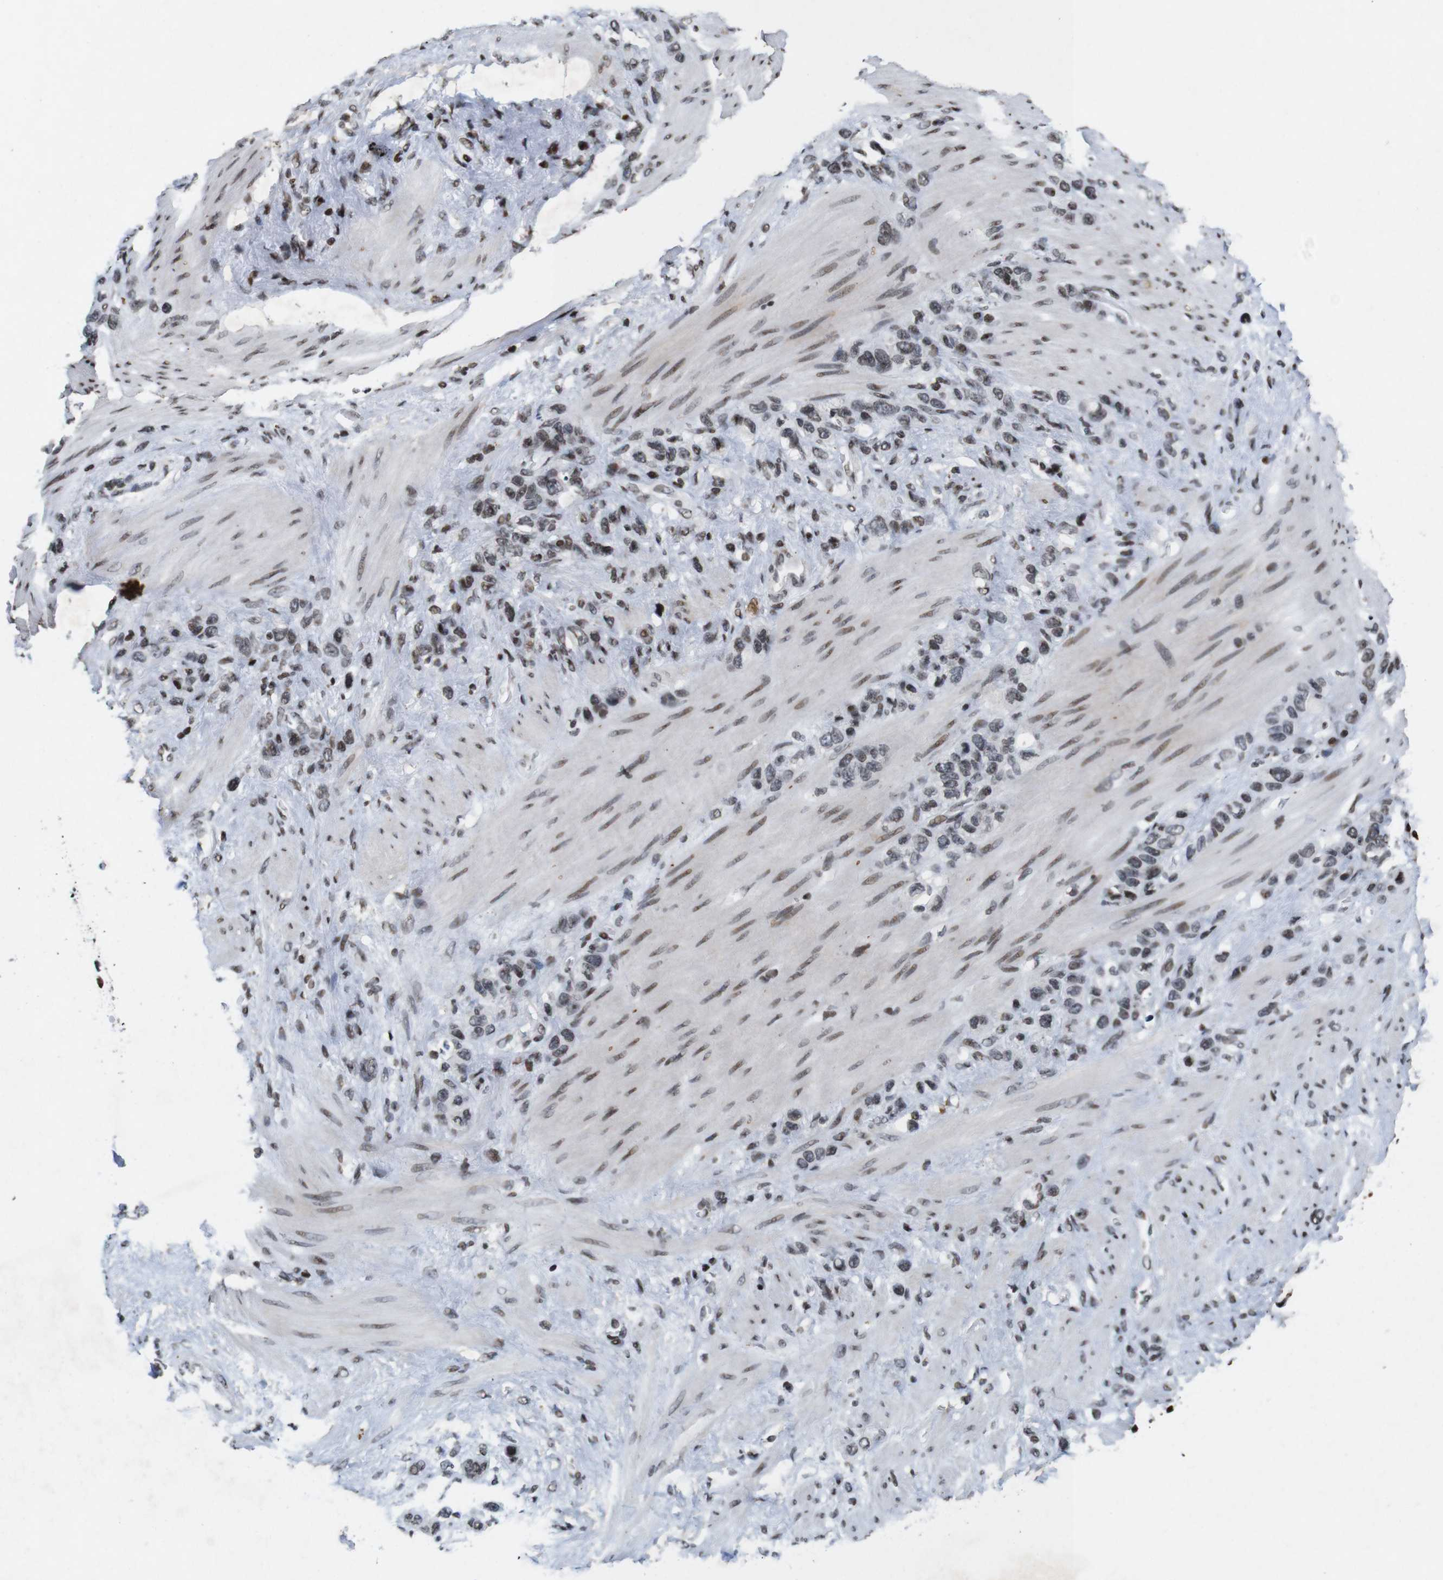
{"staining": {"intensity": "weak", "quantity": ">75%", "location": "nuclear"}, "tissue": "stomach cancer", "cell_type": "Tumor cells", "image_type": "cancer", "snomed": [{"axis": "morphology", "description": "Adenocarcinoma, NOS"}, {"axis": "morphology", "description": "Adenocarcinoma, High grade"}, {"axis": "topography", "description": "Stomach, upper"}, {"axis": "topography", "description": "Stomach, lower"}], "caption": "Immunohistochemical staining of stomach cancer demonstrates weak nuclear protein positivity in approximately >75% of tumor cells.", "gene": "MAGEH1", "patient": {"sex": "female", "age": 65}}